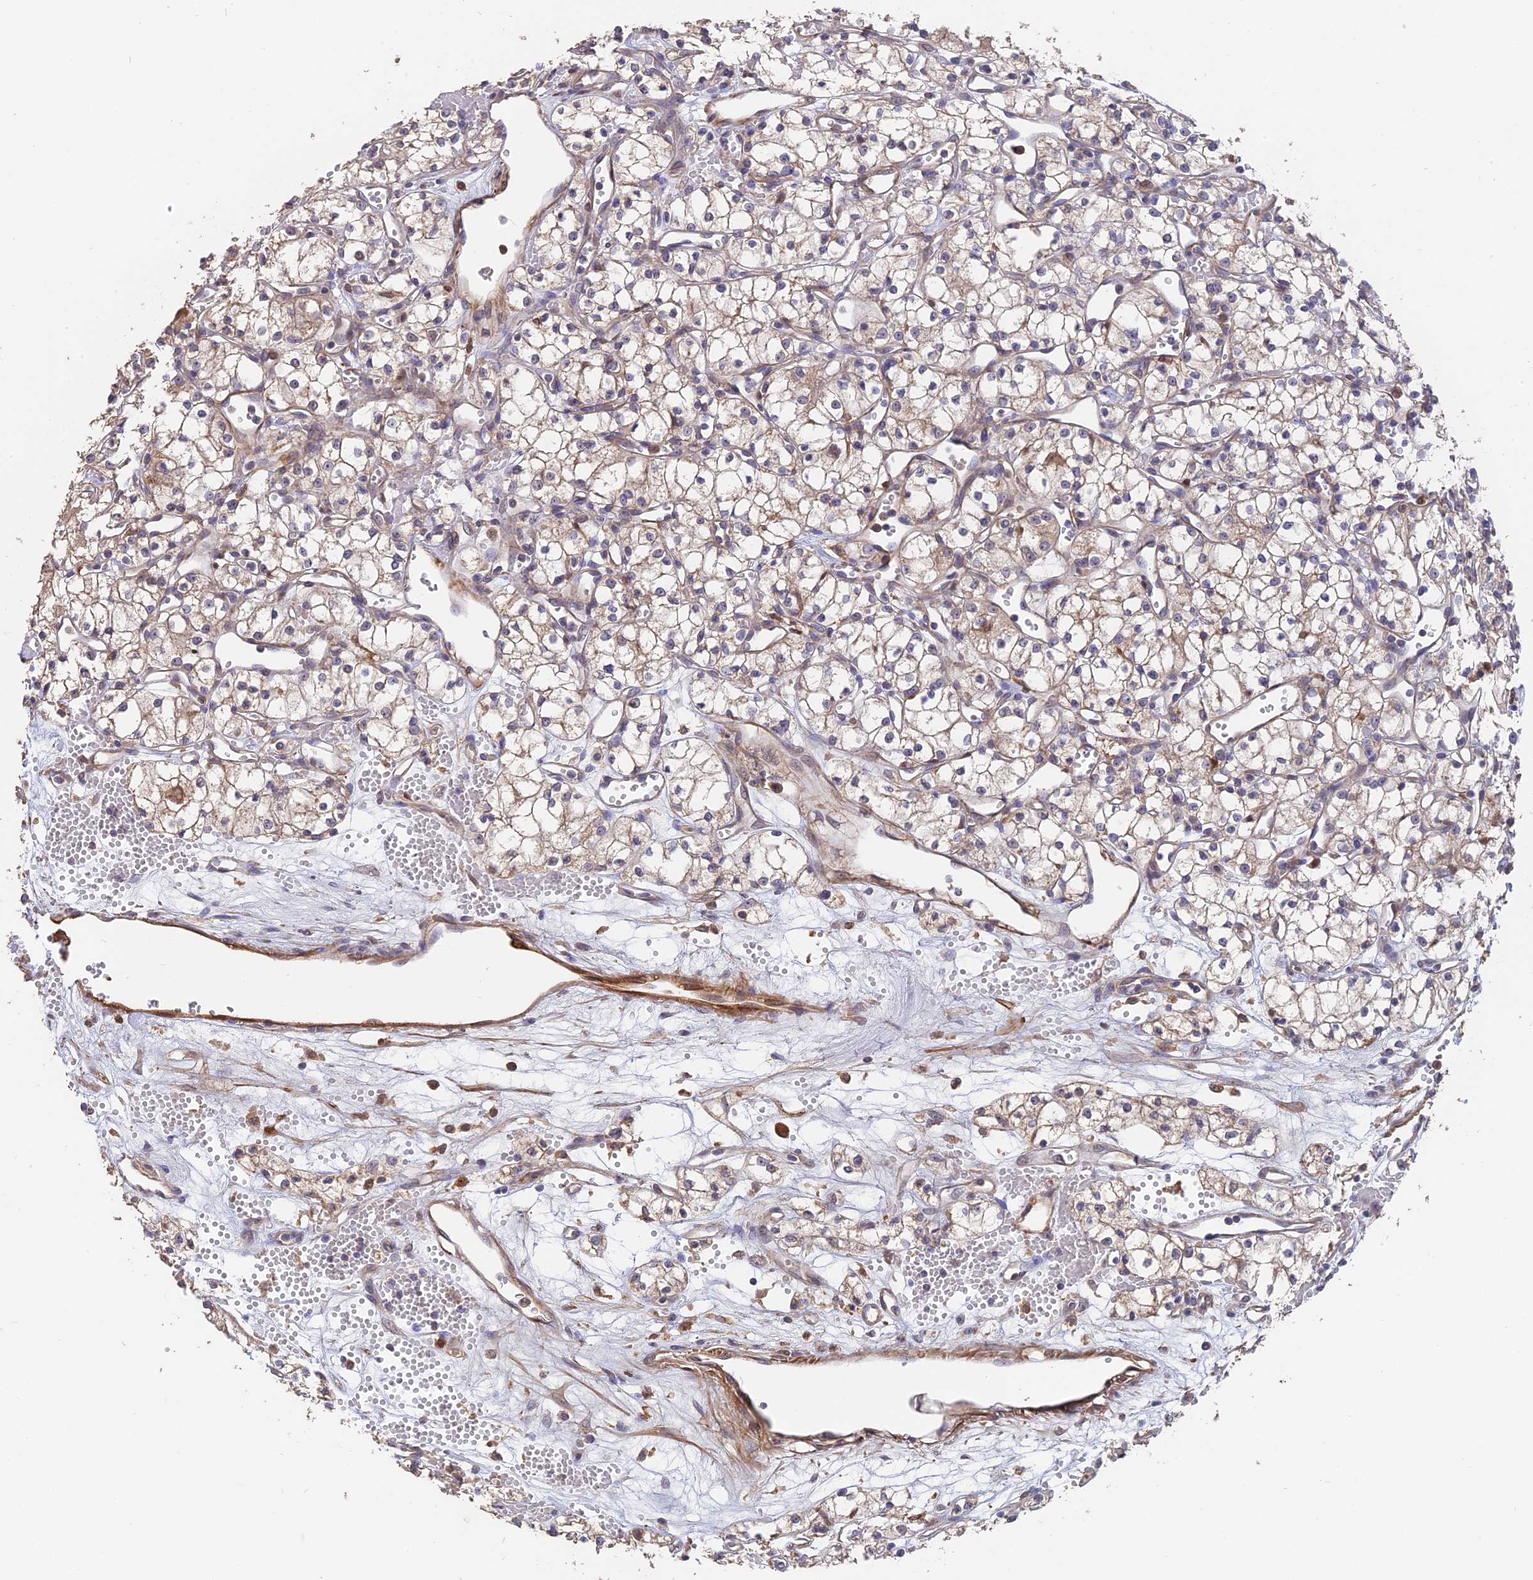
{"staining": {"intensity": "weak", "quantity": "<25%", "location": "cytoplasmic/membranous"}, "tissue": "renal cancer", "cell_type": "Tumor cells", "image_type": "cancer", "snomed": [{"axis": "morphology", "description": "Adenocarcinoma, NOS"}, {"axis": "topography", "description": "Kidney"}], "caption": "A high-resolution image shows immunohistochemistry (IHC) staining of renal adenocarcinoma, which shows no significant expression in tumor cells.", "gene": "SAC3D1", "patient": {"sex": "male", "age": 59}}